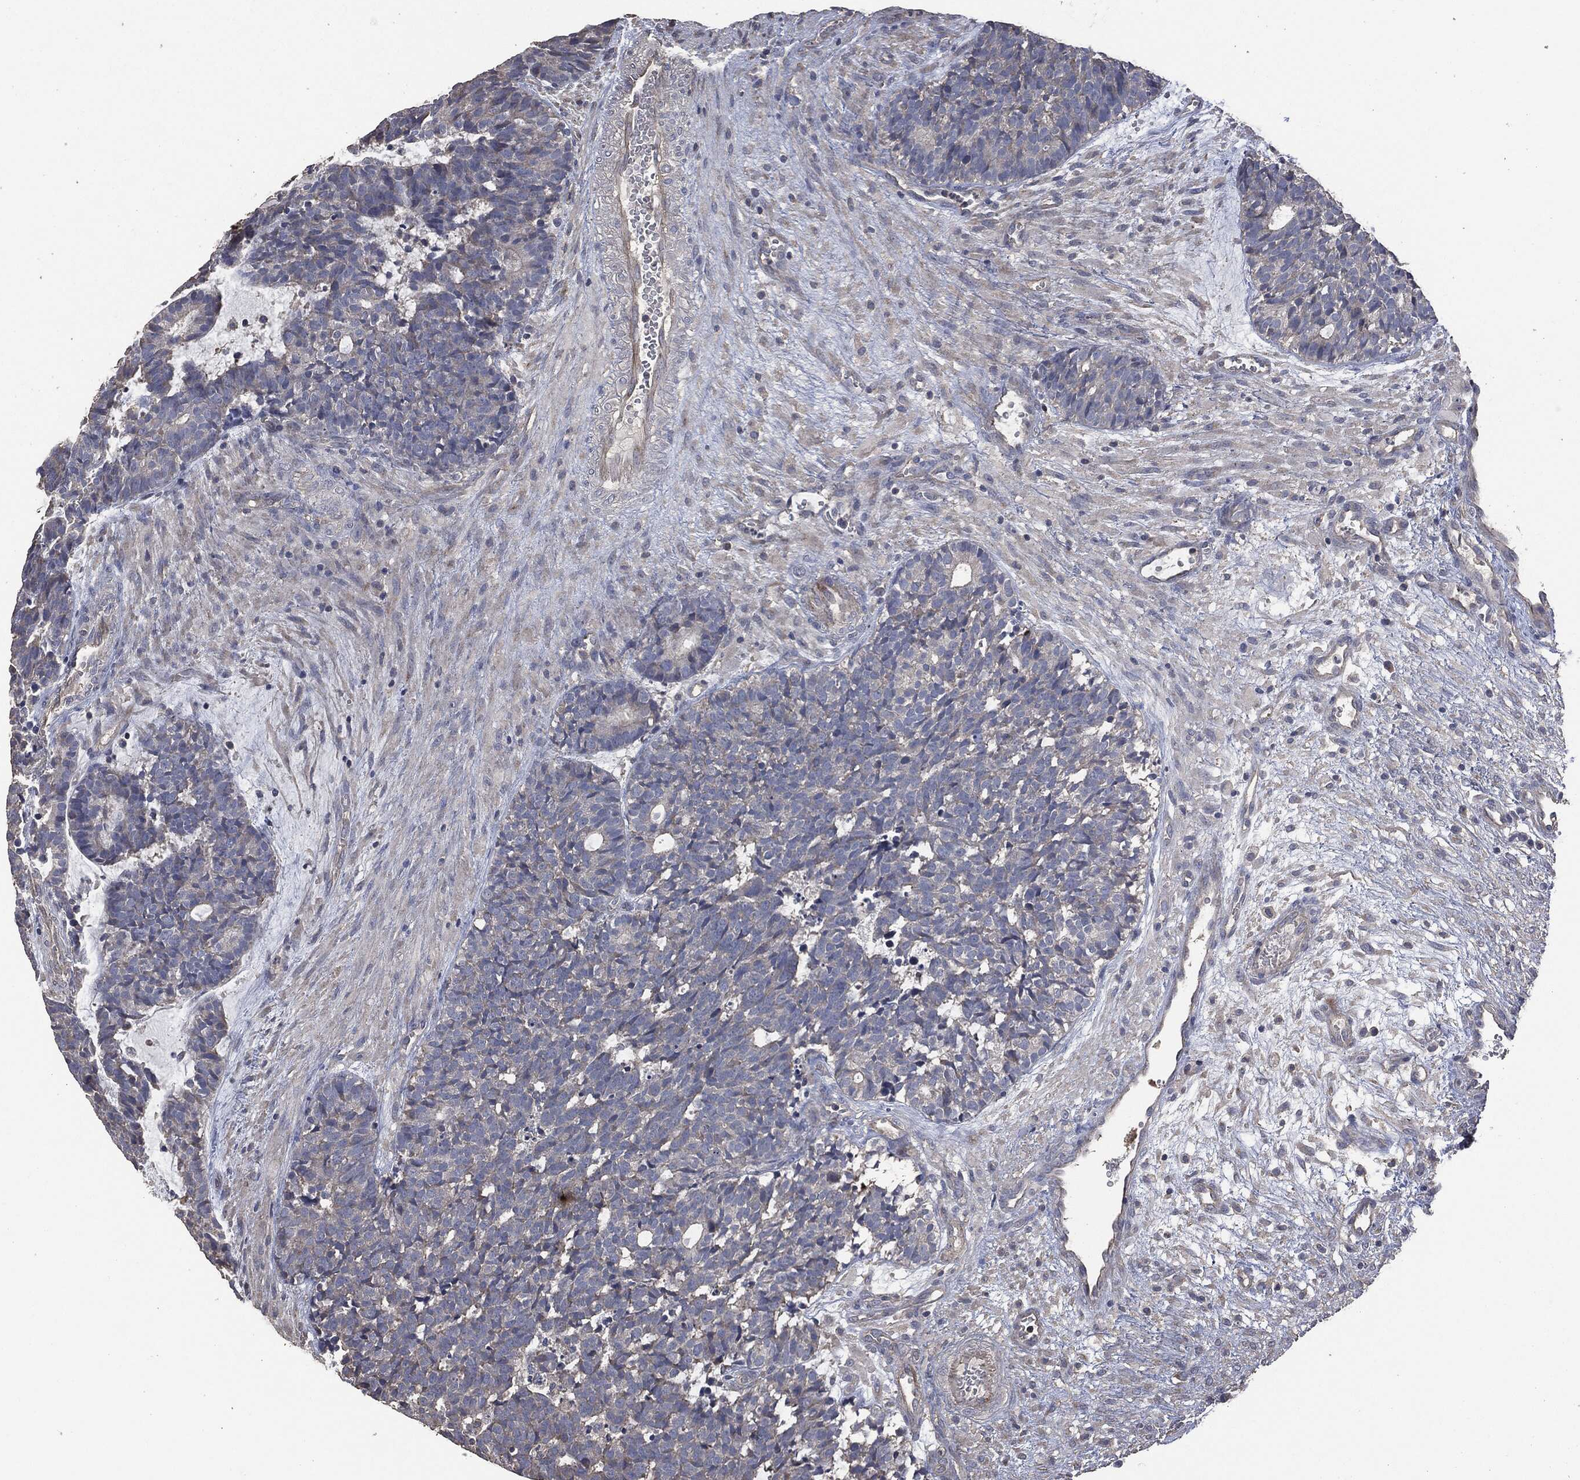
{"staining": {"intensity": "negative", "quantity": "none", "location": "none"}, "tissue": "head and neck cancer", "cell_type": "Tumor cells", "image_type": "cancer", "snomed": [{"axis": "morphology", "description": "Adenocarcinoma, NOS"}, {"axis": "topography", "description": "Head-Neck"}], "caption": "This photomicrograph is of head and neck cancer (adenocarcinoma) stained with IHC to label a protein in brown with the nuclei are counter-stained blue. There is no positivity in tumor cells. (DAB immunohistochemistry with hematoxylin counter stain).", "gene": "MSLN", "patient": {"sex": "female", "age": 81}}